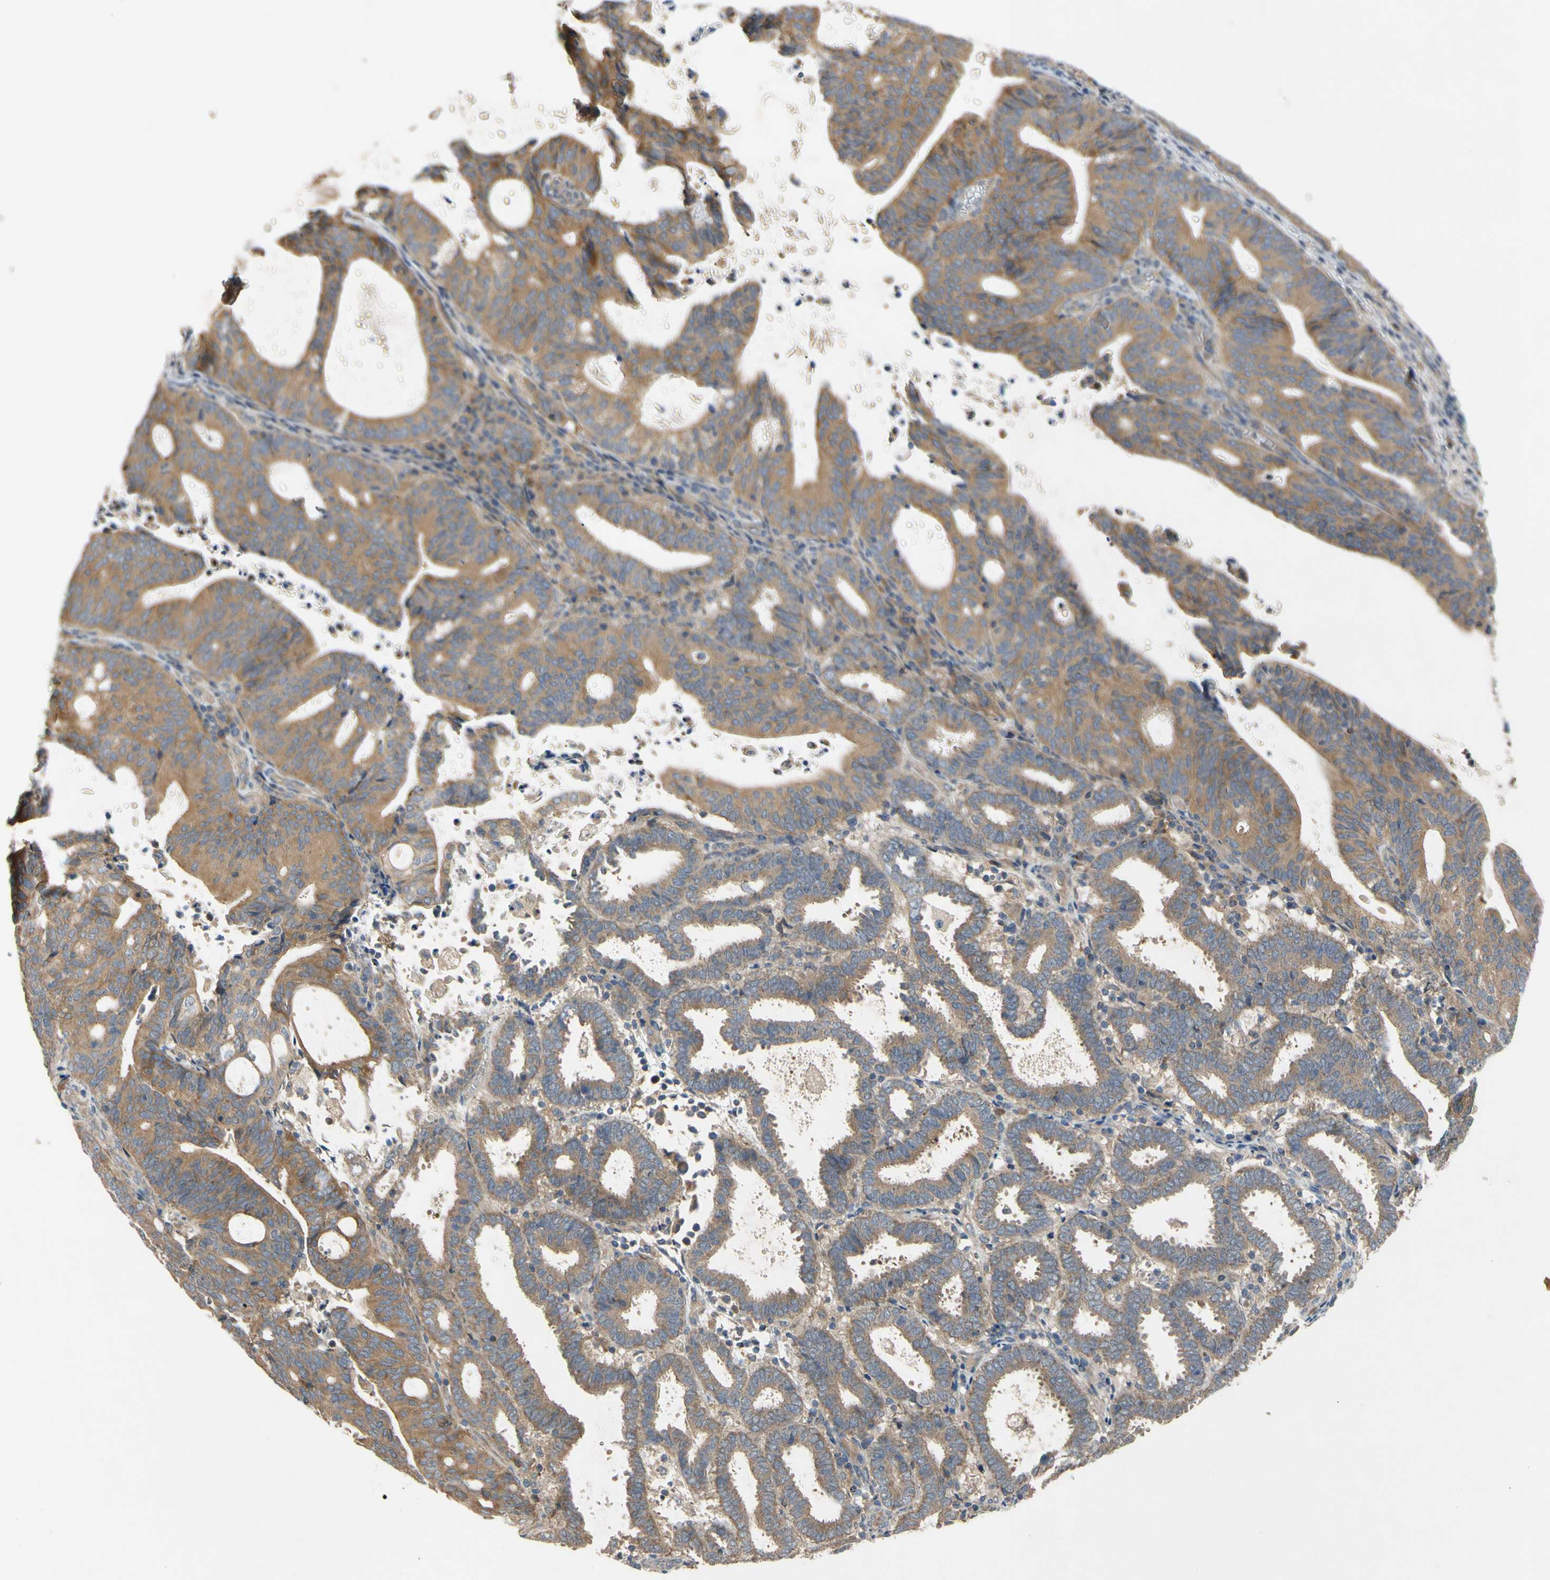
{"staining": {"intensity": "moderate", "quantity": ">75%", "location": "cytoplasmic/membranous"}, "tissue": "endometrial cancer", "cell_type": "Tumor cells", "image_type": "cancer", "snomed": [{"axis": "morphology", "description": "Adenocarcinoma, NOS"}, {"axis": "topography", "description": "Uterus"}], "caption": "IHC micrograph of endometrial adenocarcinoma stained for a protein (brown), which exhibits medium levels of moderate cytoplasmic/membranous expression in approximately >75% of tumor cells.", "gene": "MBTPS2", "patient": {"sex": "female", "age": 83}}